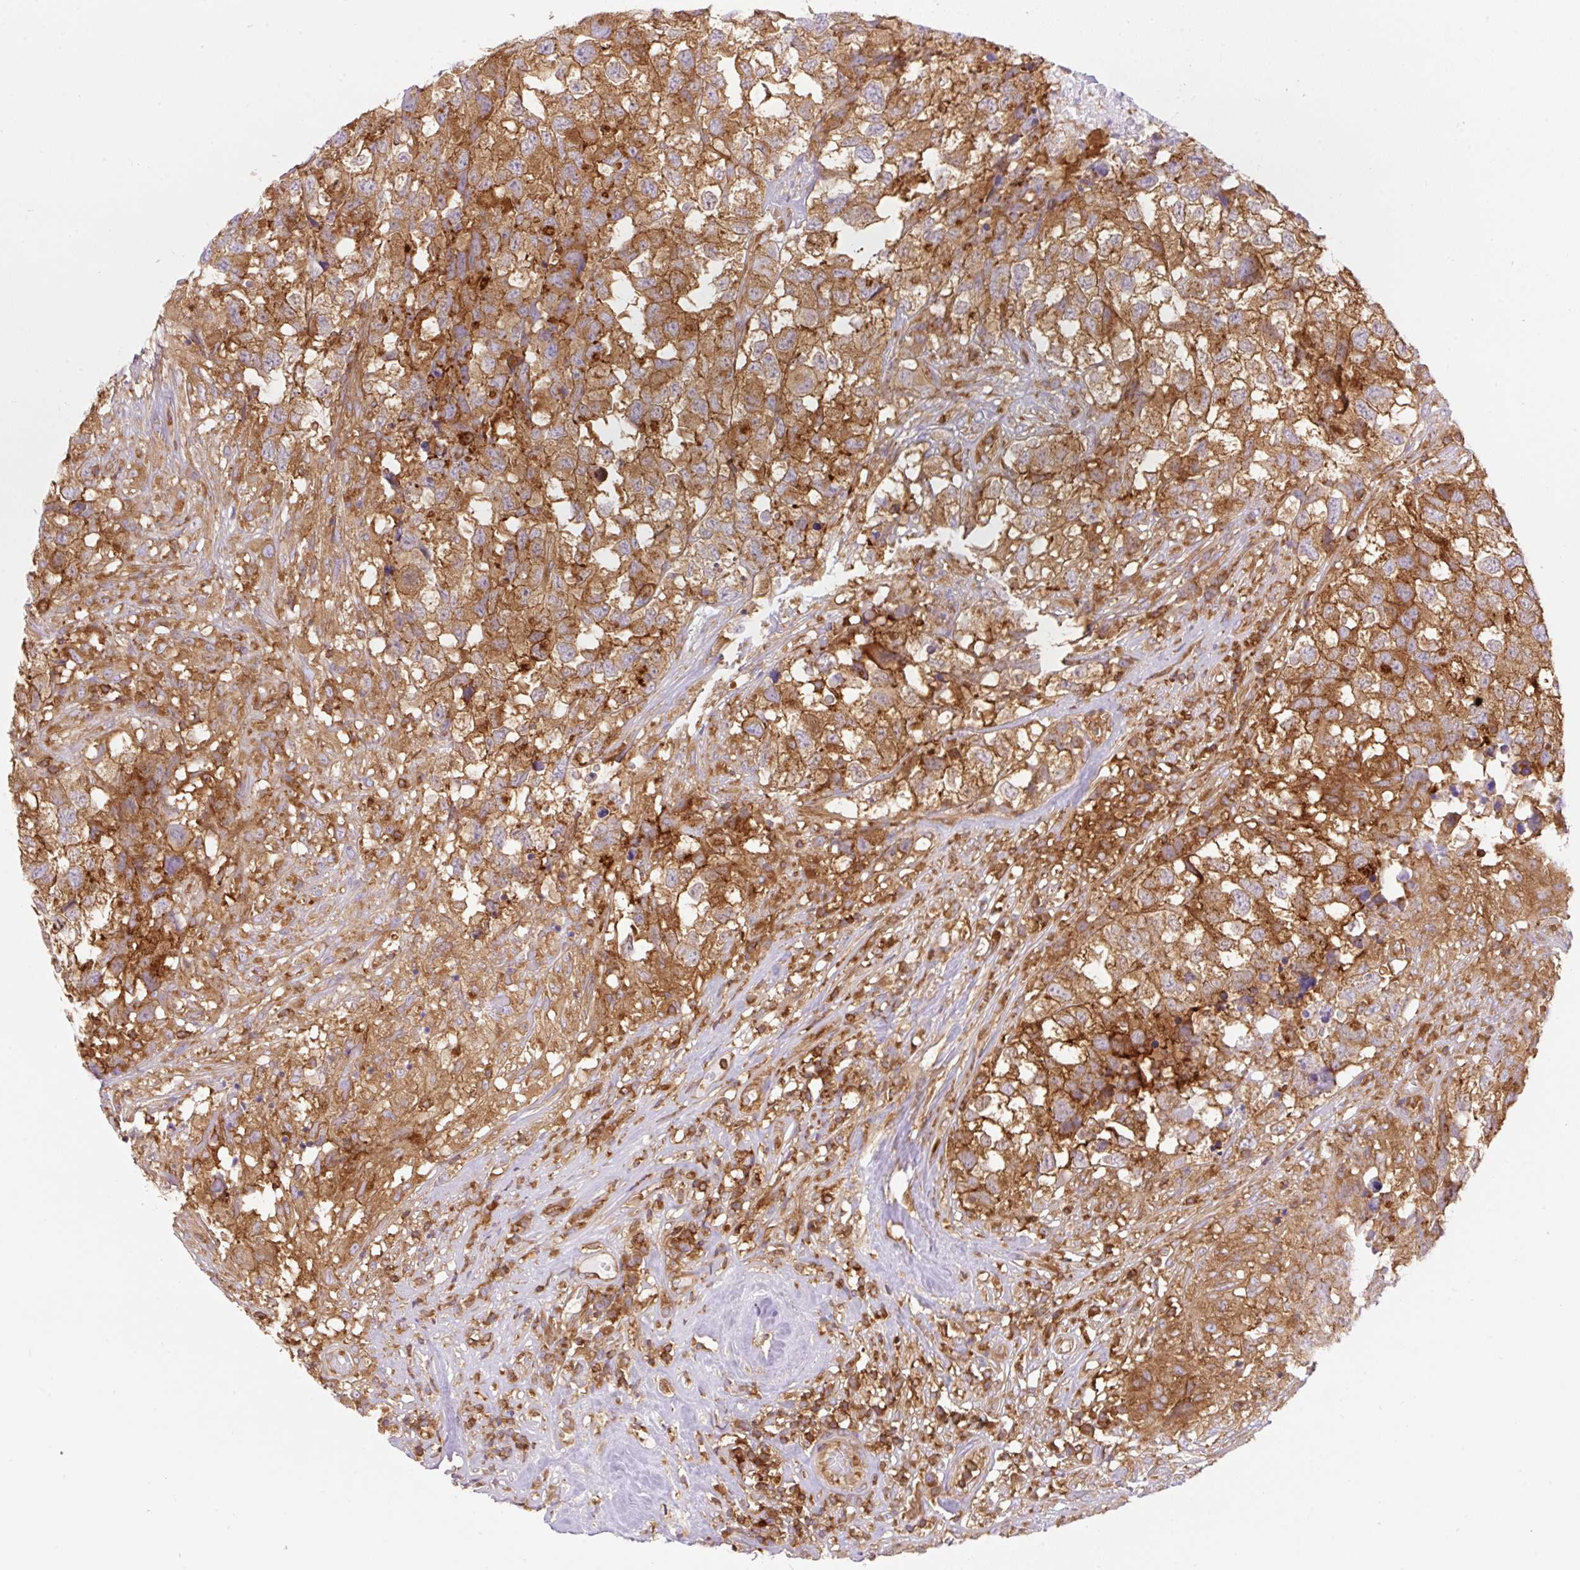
{"staining": {"intensity": "strong", "quantity": ">75%", "location": "cytoplasmic/membranous"}, "tissue": "testis cancer", "cell_type": "Tumor cells", "image_type": "cancer", "snomed": [{"axis": "morphology", "description": "Carcinoma, Embryonal, NOS"}, {"axis": "topography", "description": "Testis"}], "caption": "Testis embryonal carcinoma stained for a protein (brown) shows strong cytoplasmic/membranous positive expression in approximately >75% of tumor cells.", "gene": "DNM2", "patient": {"sex": "male", "age": 83}}